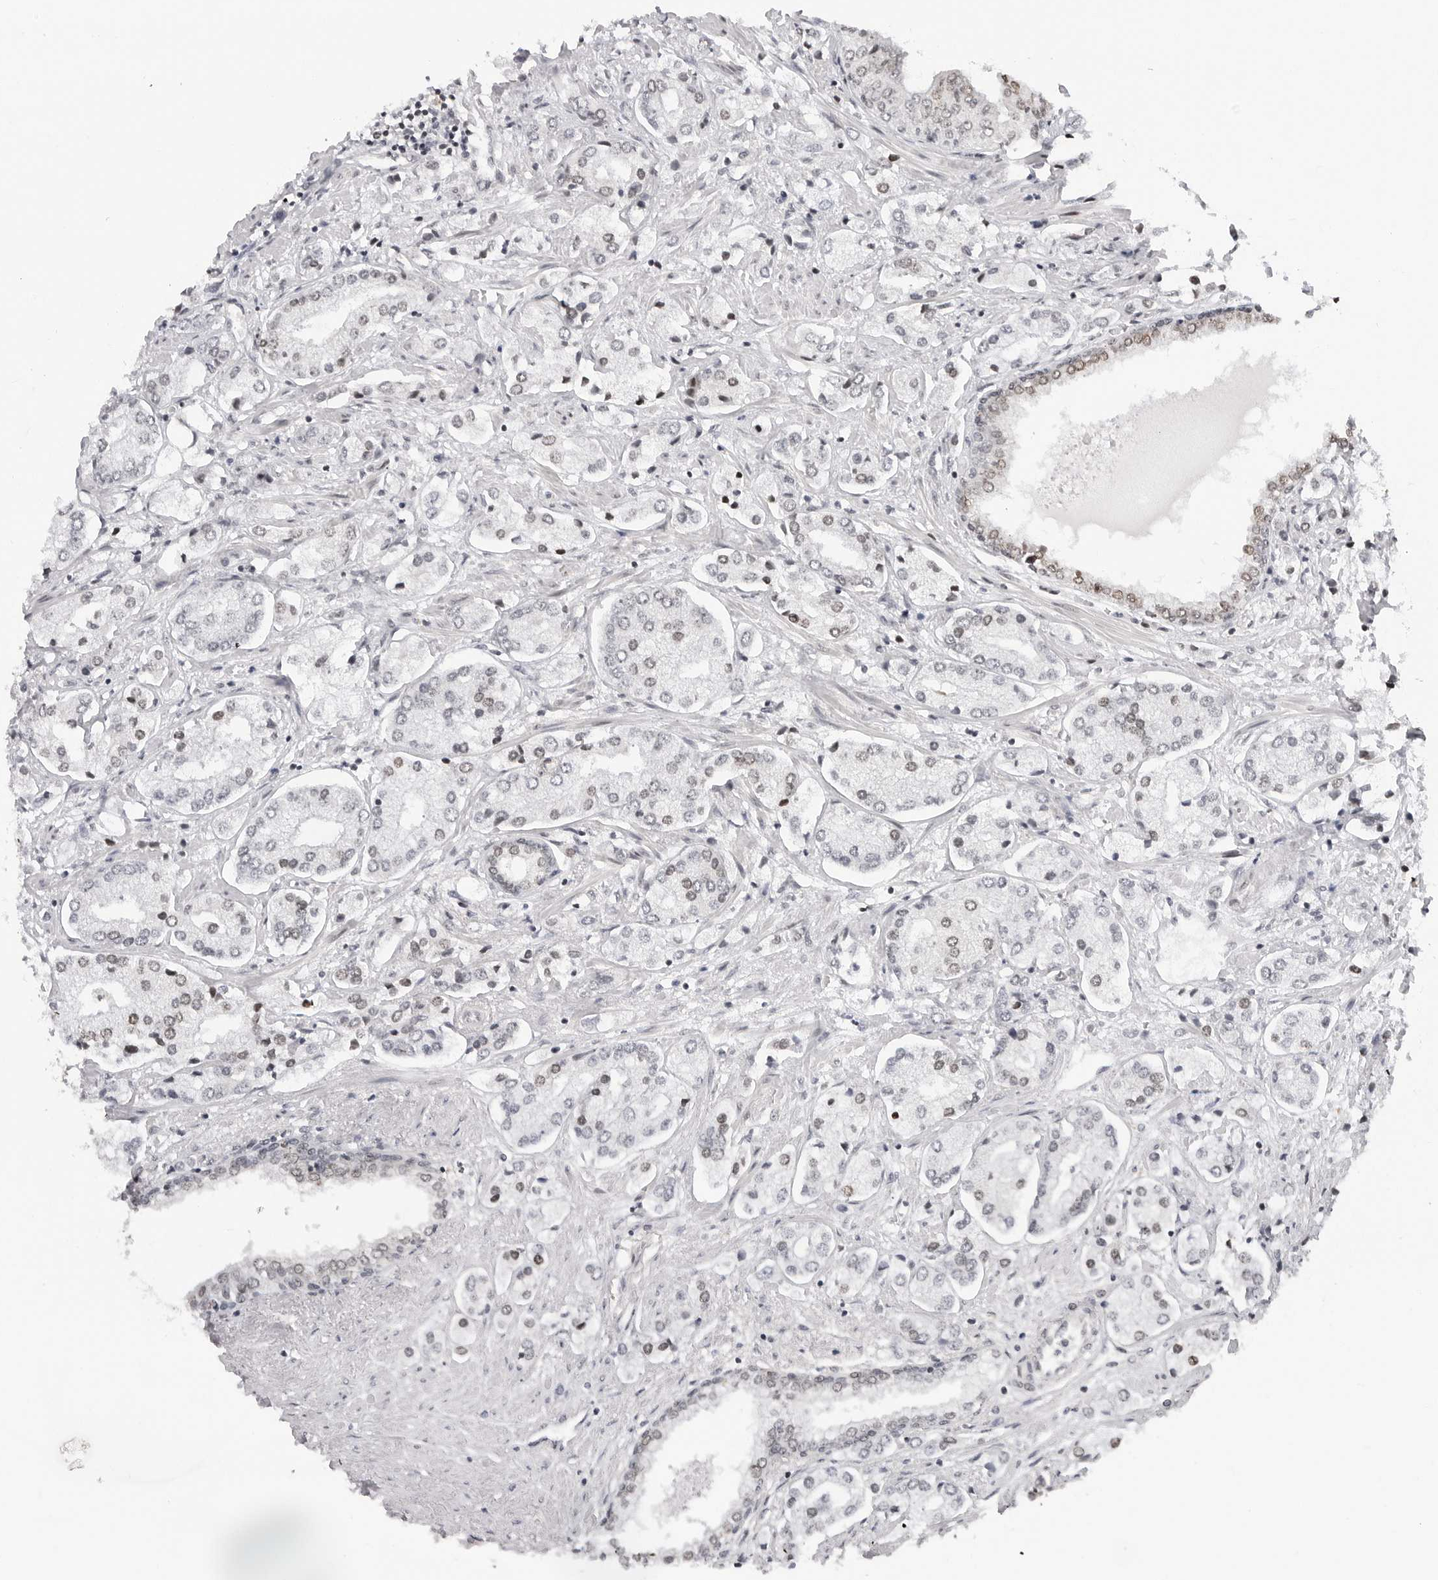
{"staining": {"intensity": "weak", "quantity": "<25%", "location": "nuclear"}, "tissue": "prostate cancer", "cell_type": "Tumor cells", "image_type": "cancer", "snomed": [{"axis": "morphology", "description": "Adenocarcinoma, High grade"}, {"axis": "topography", "description": "Prostate"}], "caption": "An immunohistochemistry histopathology image of prostate cancer is shown. There is no staining in tumor cells of prostate cancer. (Stains: DAB immunohistochemistry with hematoxylin counter stain, Microscopy: brightfield microscopy at high magnification).", "gene": "C8orf33", "patient": {"sex": "male", "age": 66}}